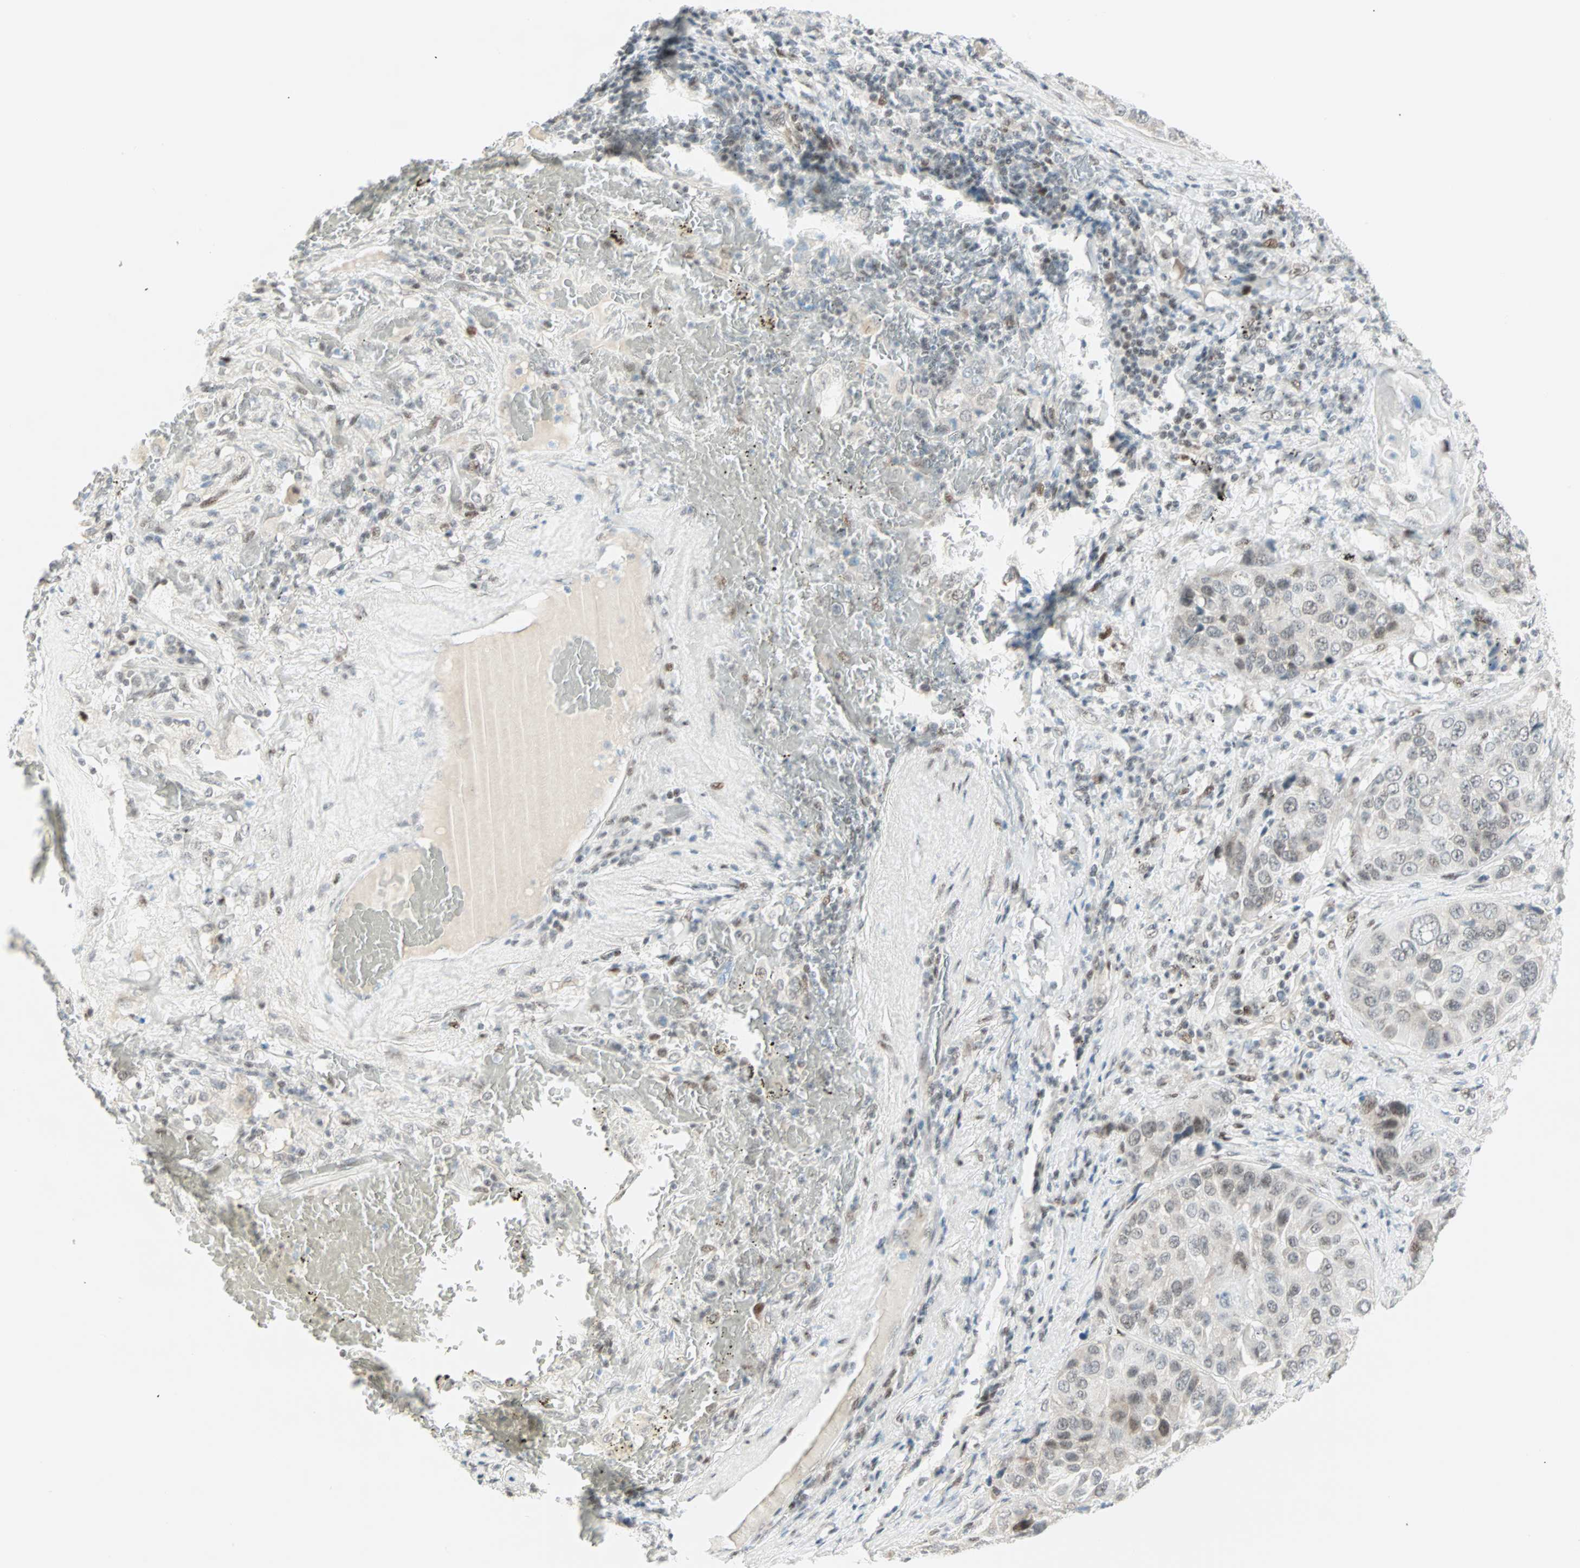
{"staining": {"intensity": "negative", "quantity": "none", "location": "none"}, "tissue": "lung cancer", "cell_type": "Tumor cells", "image_type": "cancer", "snomed": [{"axis": "morphology", "description": "Squamous cell carcinoma, NOS"}, {"axis": "topography", "description": "Lung"}], "caption": "Immunohistochemical staining of lung cancer reveals no significant expression in tumor cells.", "gene": "PKNOX1", "patient": {"sex": "male", "age": 57}}